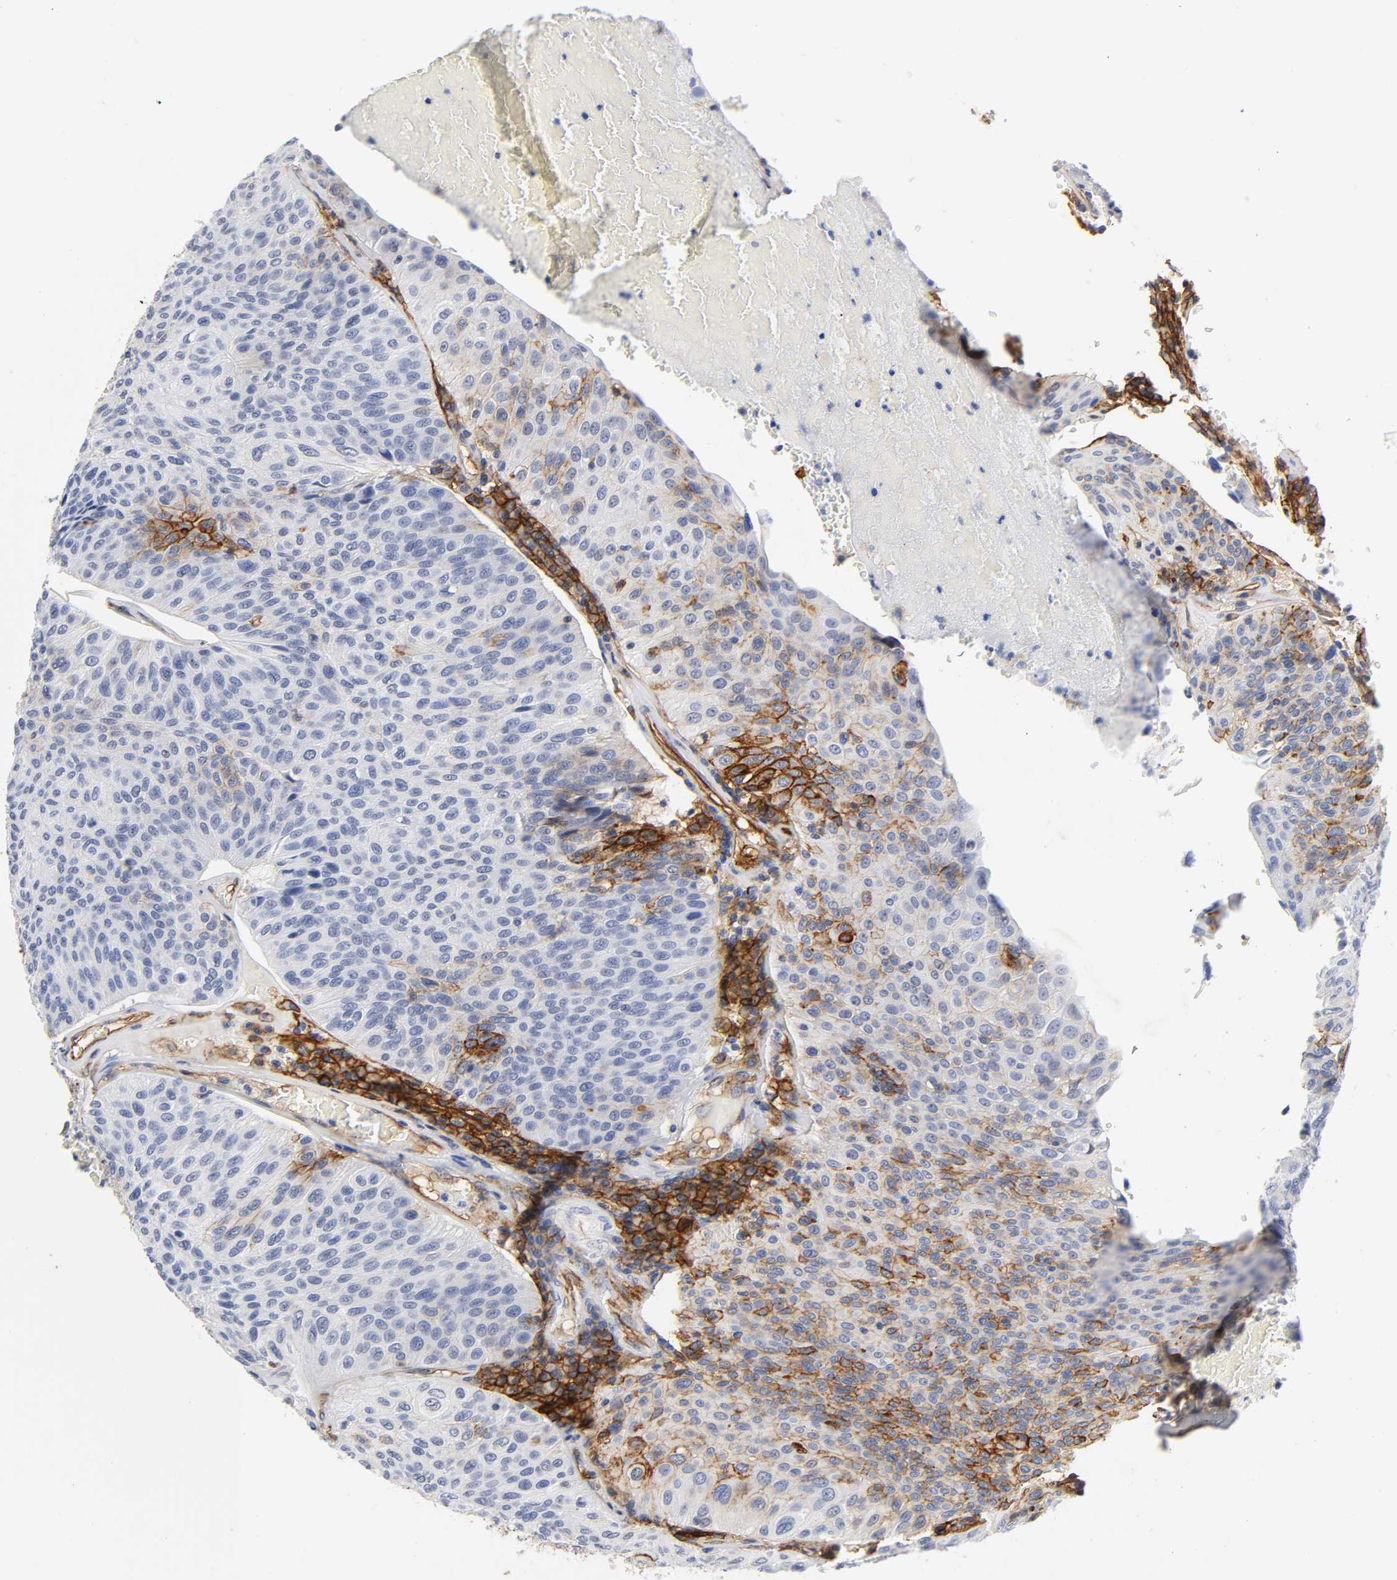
{"staining": {"intensity": "strong", "quantity": "<25%", "location": "cytoplasmic/membranous"}, "tissue": "urothelial cancer", "cell_type": "Tumor cells", "image_type": "cancer", "snomed": [{"axis": "morphology", "description": "Urothelial carcinoma, High grade"}, {"axis": "topography", "description": "Urinary bladder"}], "caption": "This micrograph exhibits IHC staining of human urothelial cancer, with medium strong cytoplasmic/membranous expression in about <25% of tumor cells.", "gene": "ICAM1", "patient": {"sex": "male", "age": 66}}